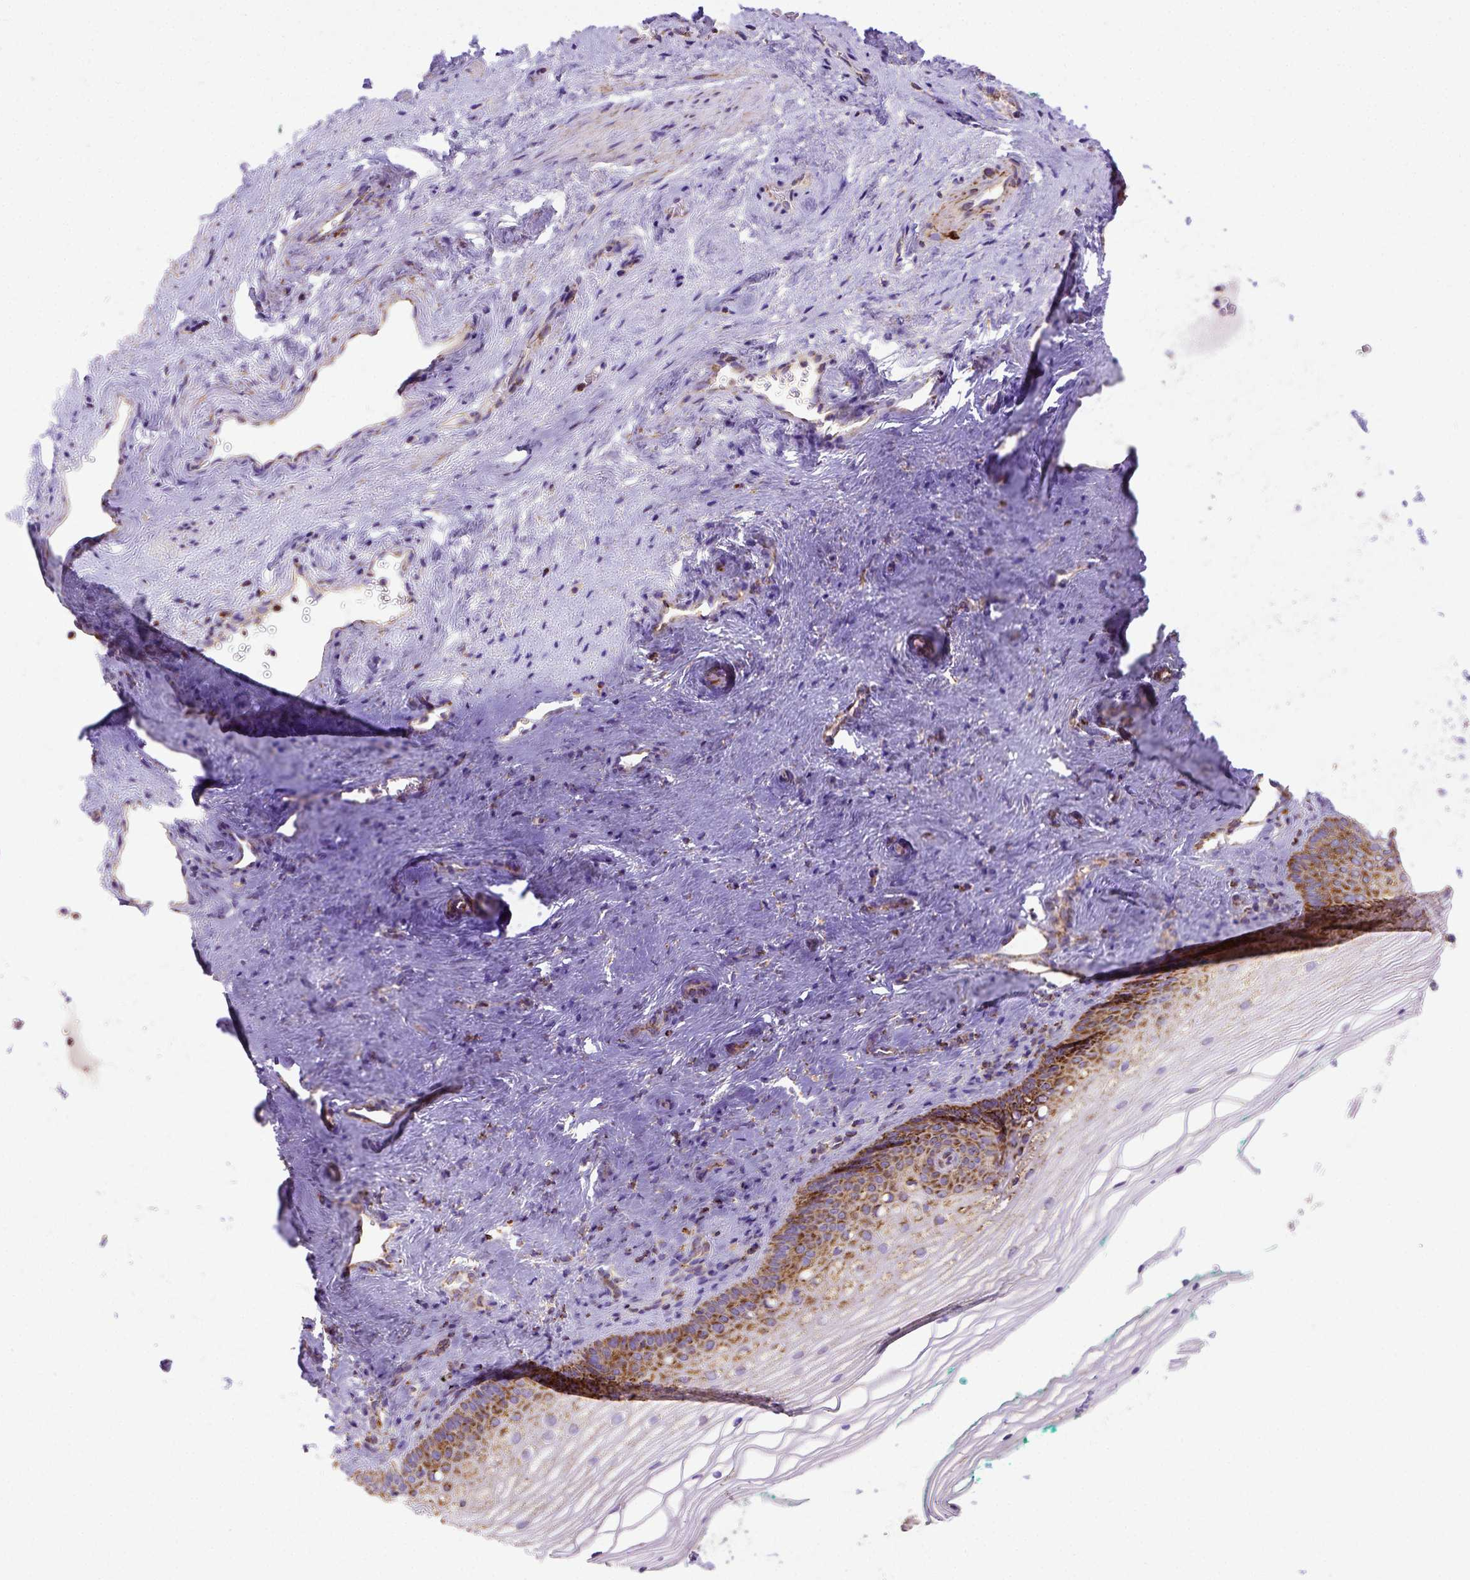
{"staining": {"intensity": "moderate", "quantity": ">75%", "location": "cytoplasmic/membranous"}, "tissue": "vagina", "cell_type": "Squamous epithelial cells", "image_type": "normal", "snomed": [{"axis": "morphology", "description": "Normal tissue, NOS"}, {"axis": "topography", "description": "Vagina"}], "caption": "Vagina stained for a protein reveals moderate cytoplasmic/membranous positivity in squamous epithelial cells. (DAB IHC with brightfield microscopy, high magnification).", "gene": "MT", "patient": {"sex": "female", "age": 44}}